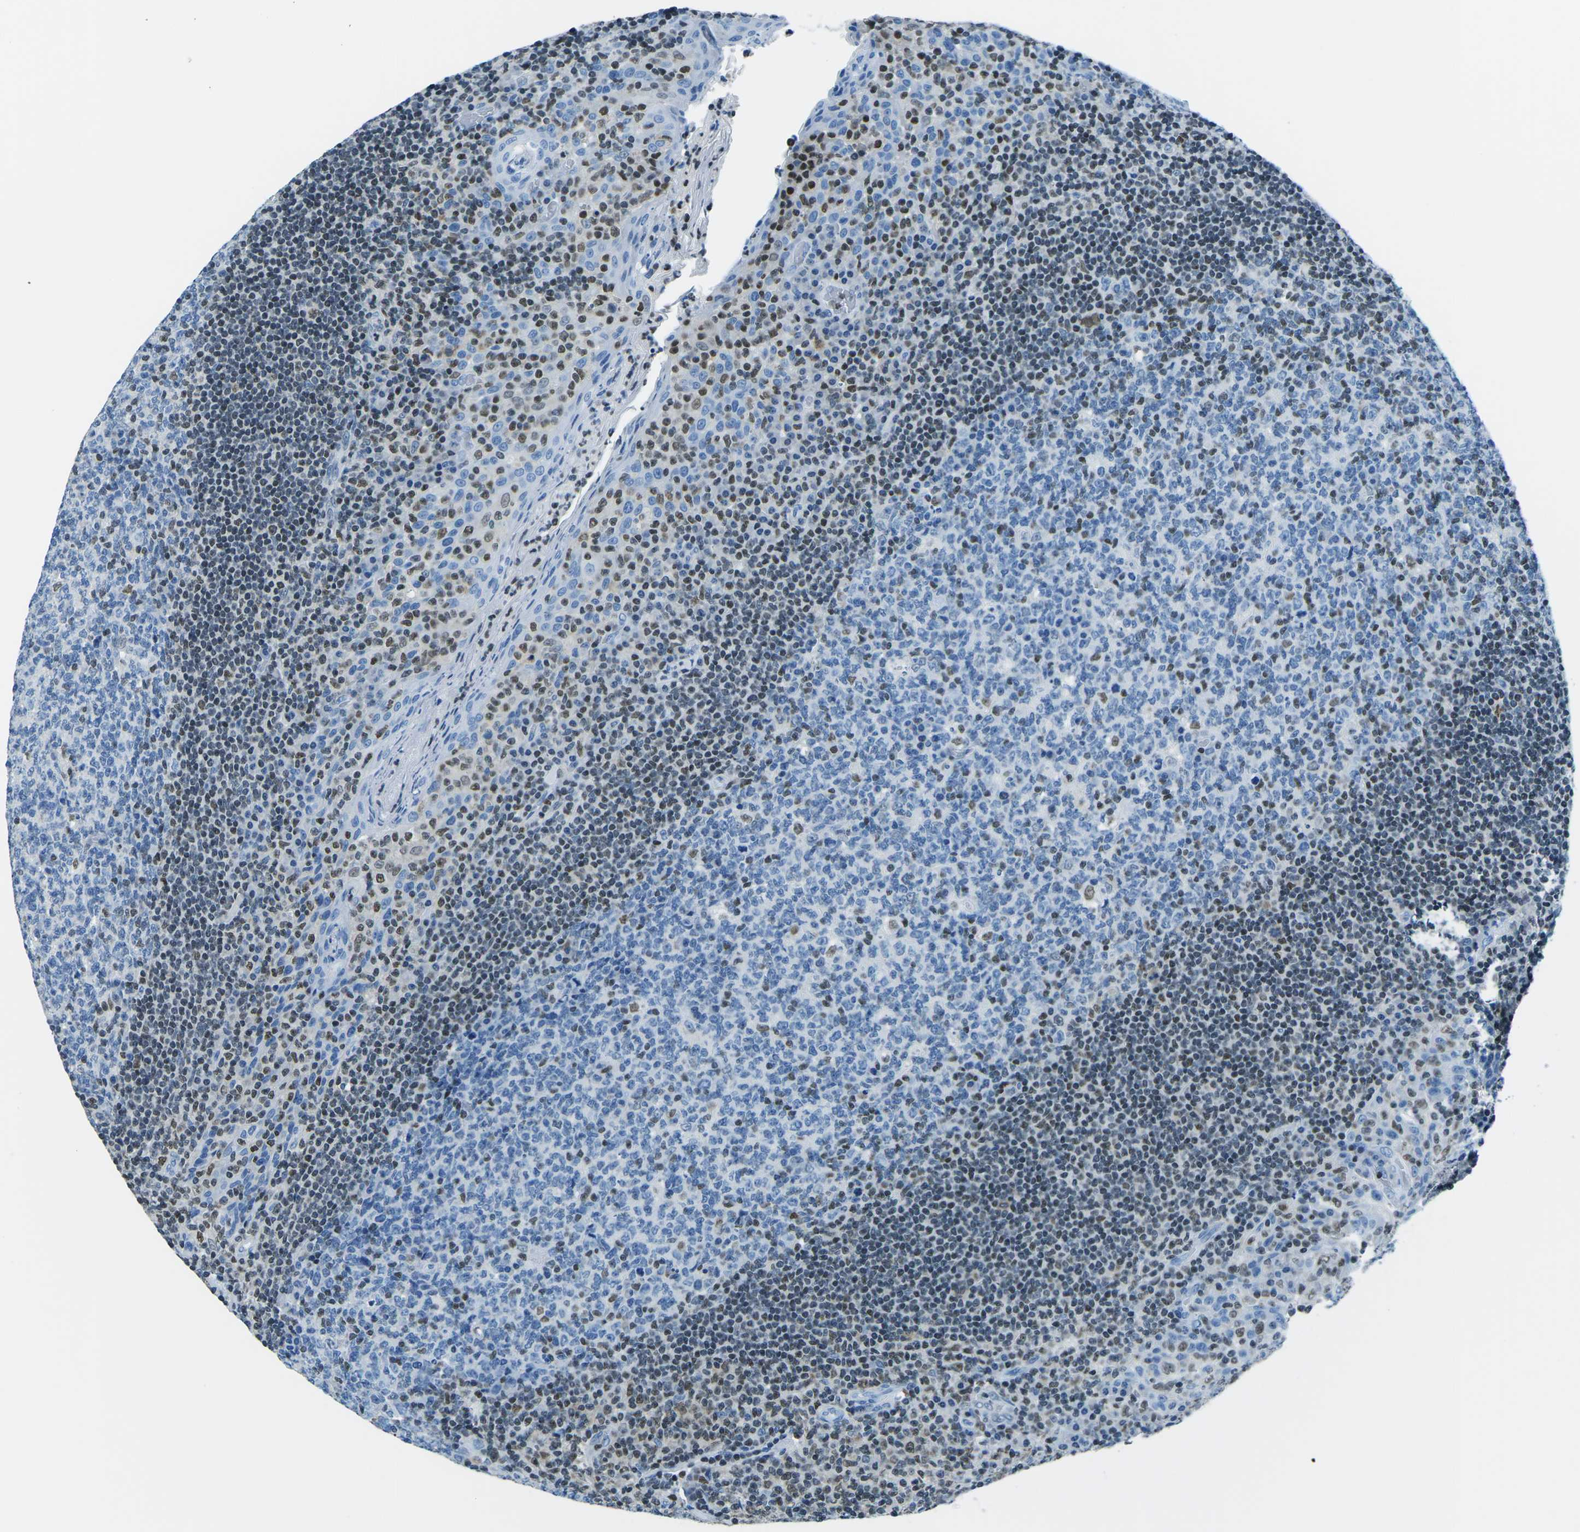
{"staining": {"intensity": "moderate", "quantity": "<25%", "location": "nuclear"}, "tissue": "tonsil", "cell_type": "Germinal center cells", "image_type": "normal", "snomed": [{"axis": "morphology", "description": "Normal tissue, NOS"}, {"axis": "topography", "description": "Tonsil"}], "caption": "The immunohistochemical stain highlights moderate nuclear positivity in germinal center cells of unremarkable tonsil. Using DAB (brown) and hematoxylin (blue) stains, captured at high magnification using brightfield microscopy.", "gene": "CELF2", "patient": {"sex": "male", "age": 17}}